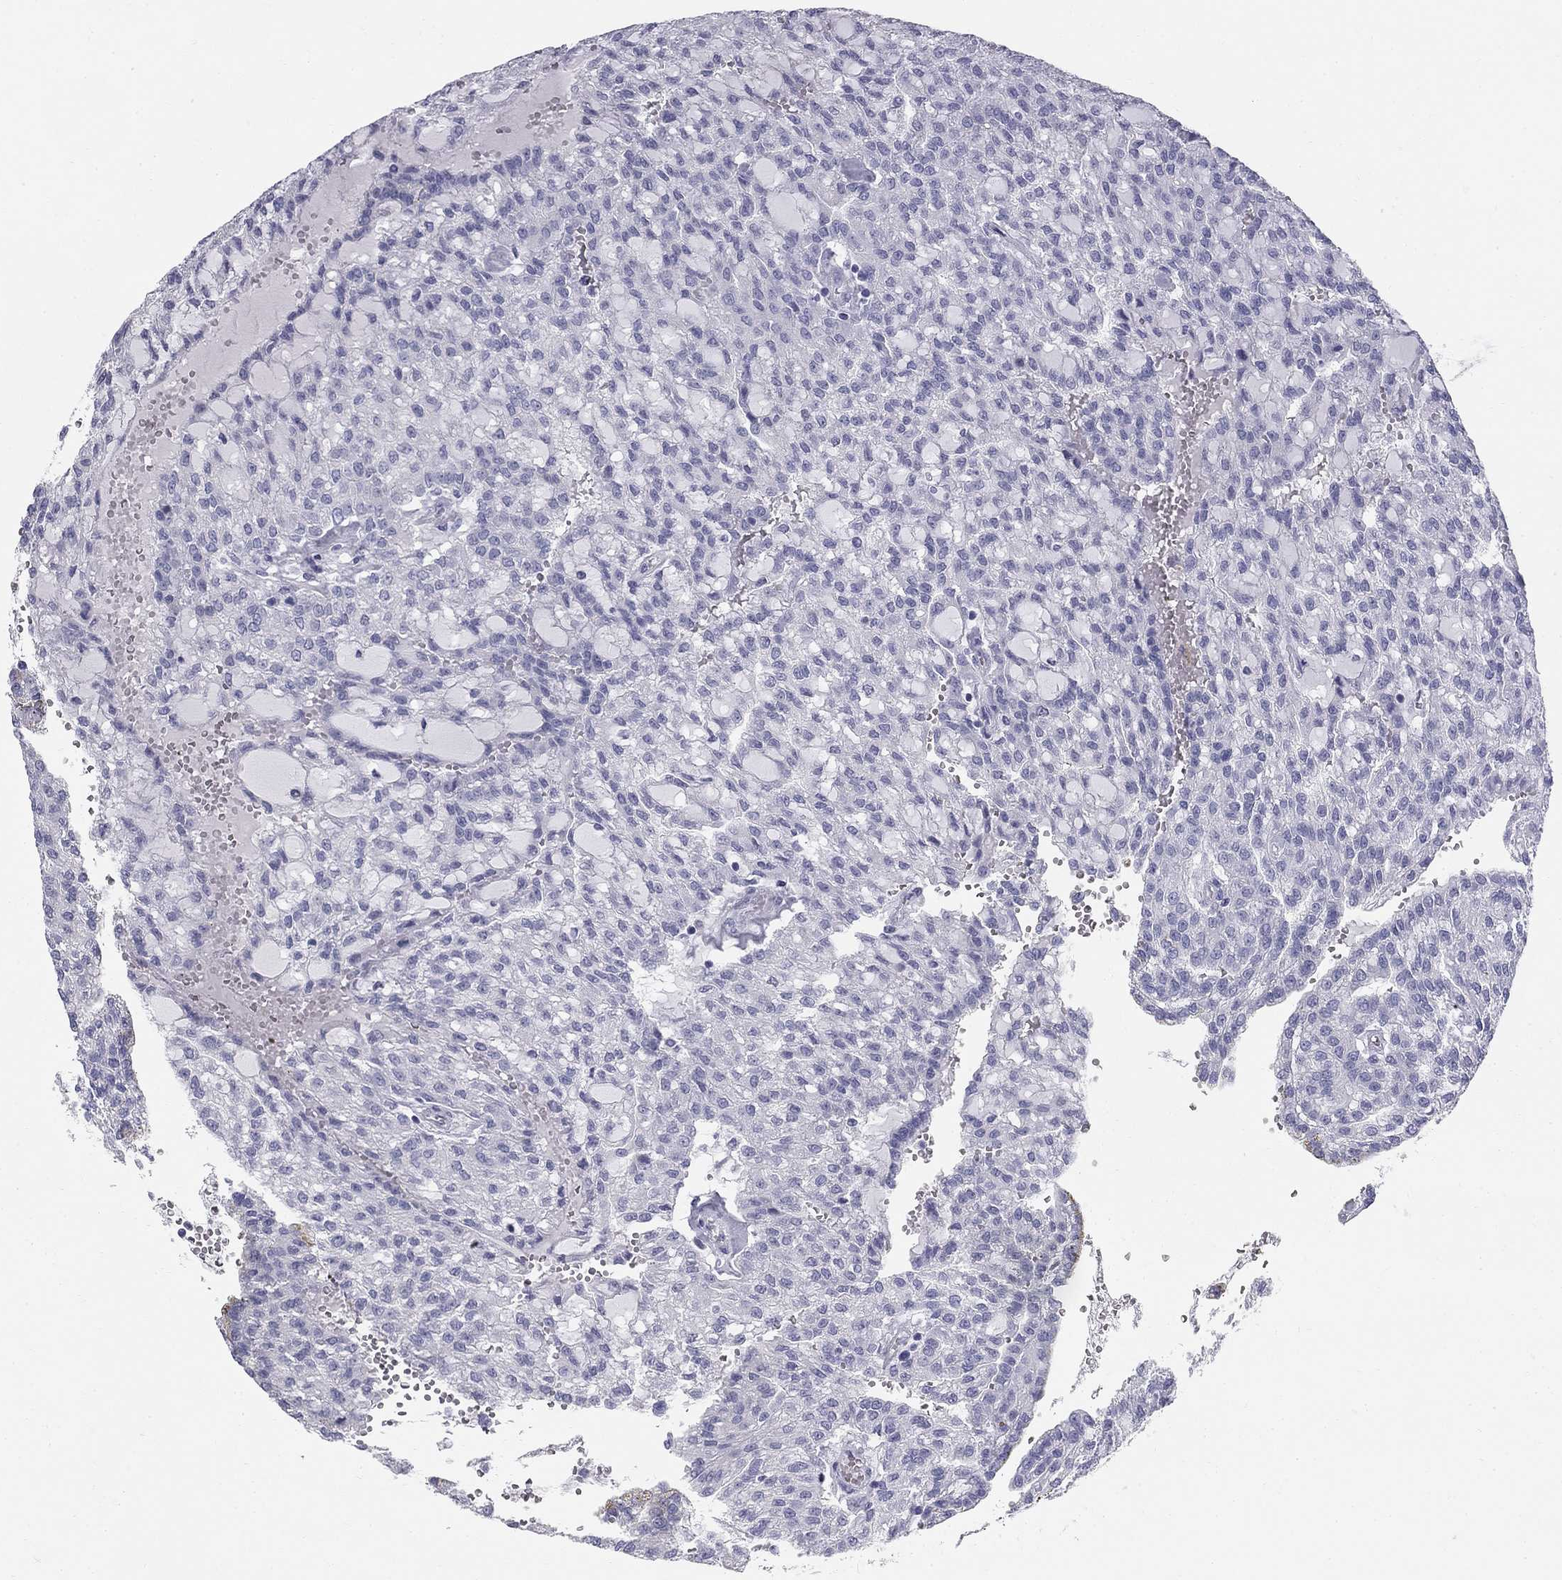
{"staining": {"intensity": "negative", "quantity": "none", "location": "none"}, "tissue": "renal cancer", "cell_type": "Tumor cells", "image_type": "cancer", "snomed": [{"axis": "morphology", "description": "Adenocarcinoma, NOS"}, {"axis": "topography", "description": "Kidney"}], "caption": "The image displays no significant staining in tumor cells of renal adenocarcinoma. (DAB immunohistochemistry (IHC) visualized using brightfield microscopy, high magnification).", "gene": "SULT2B1", "patient": {"sex": "male", "age": 63}}